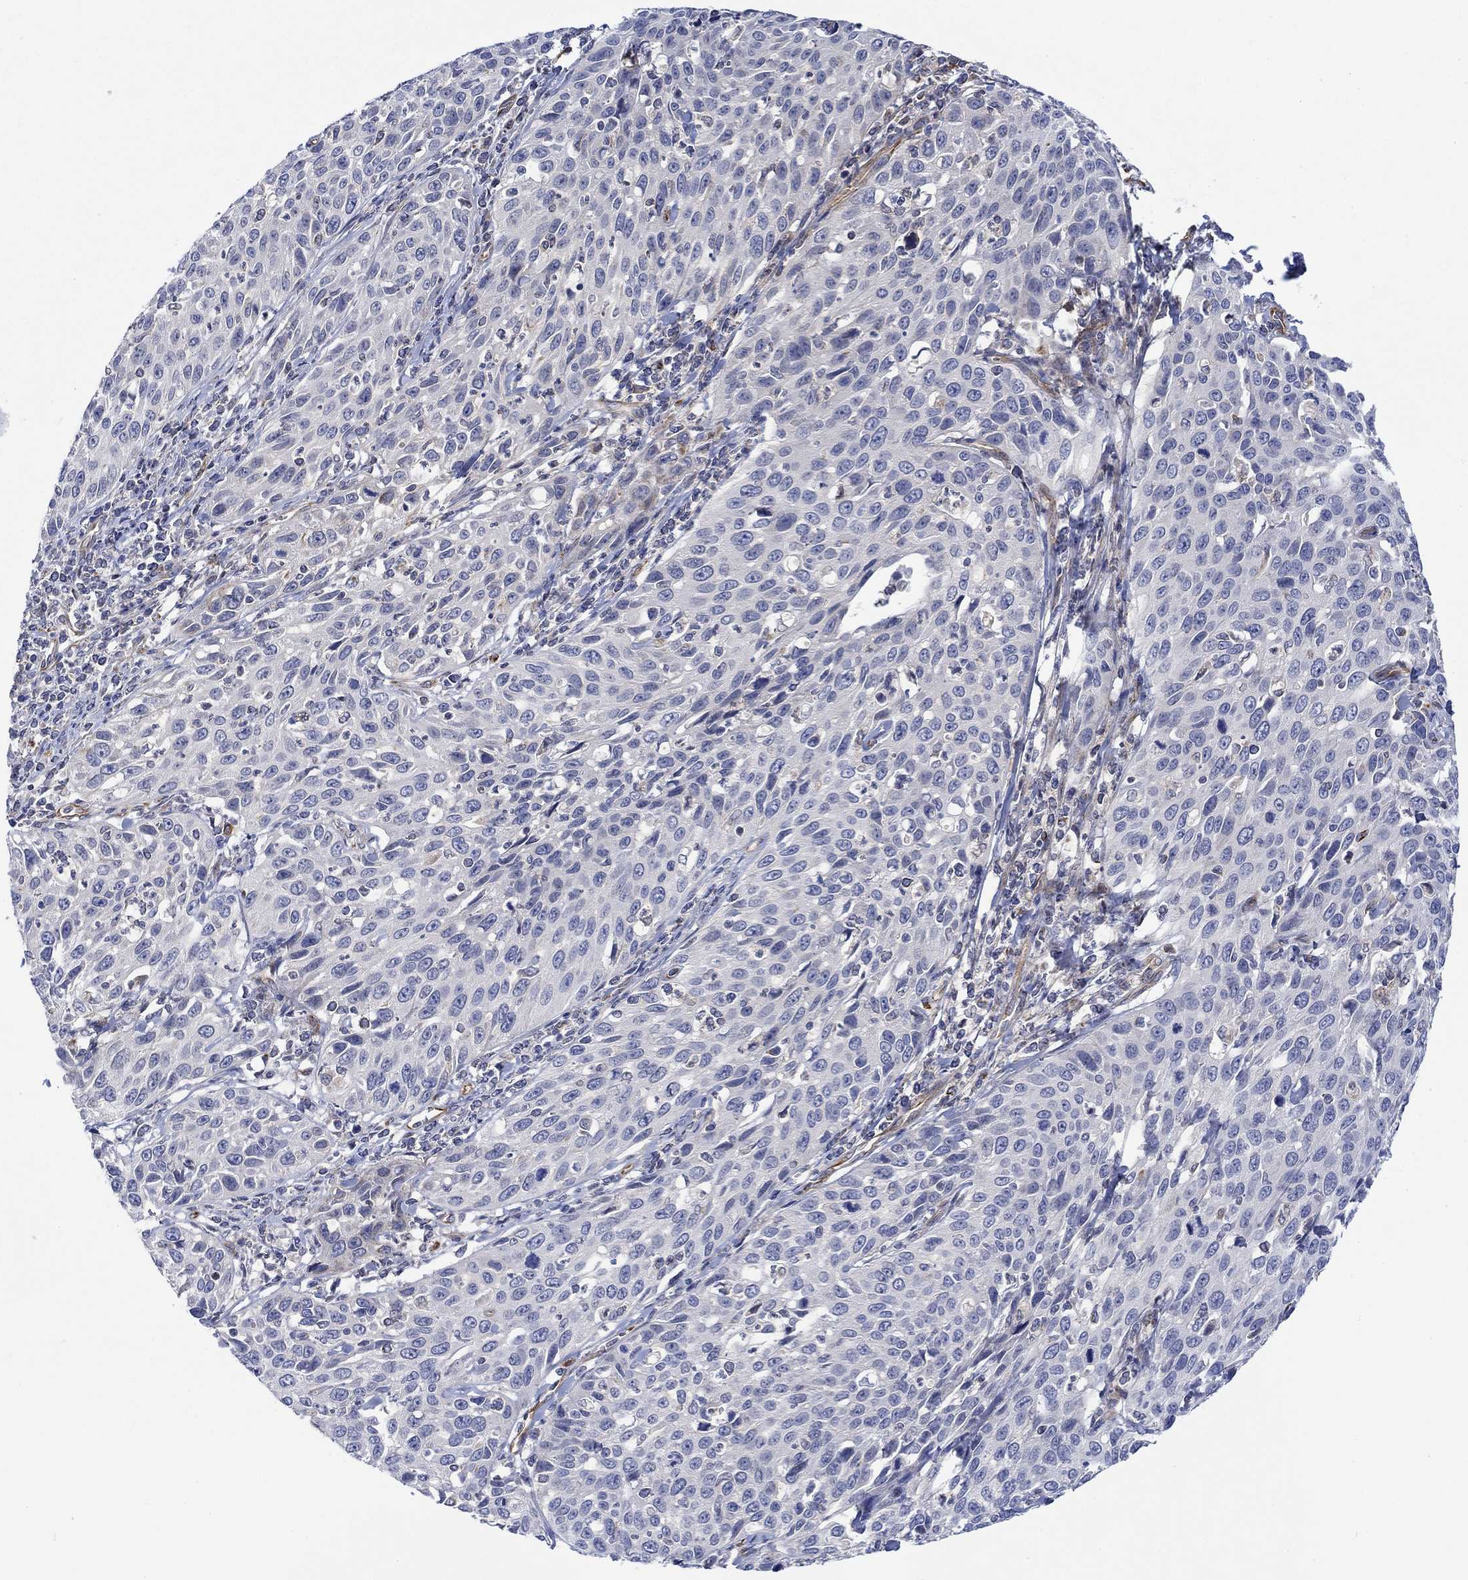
{"staining": {"intensity": "moderate", "quantity": "<25%", "location": "cytoplasmic/membranous"}, "tissue": "cervical cancer", "cell_type": "Tumor cells", "image_type": "cancer", "snomed": [{"axis": "morphology", "description": "Squamous cell carcinoma, NOS"}, {"axis": "topography", "description": "Cervix"}], "caption": "This photomicrograph exhibits IHC staining of squamous cell carcinoma (cervical), with low moderate cytoplasmic/membranous expression in about <25% of tumor cells.", "gene": "CAMK1D", "patient": {"sex": "female", "age": 26}}